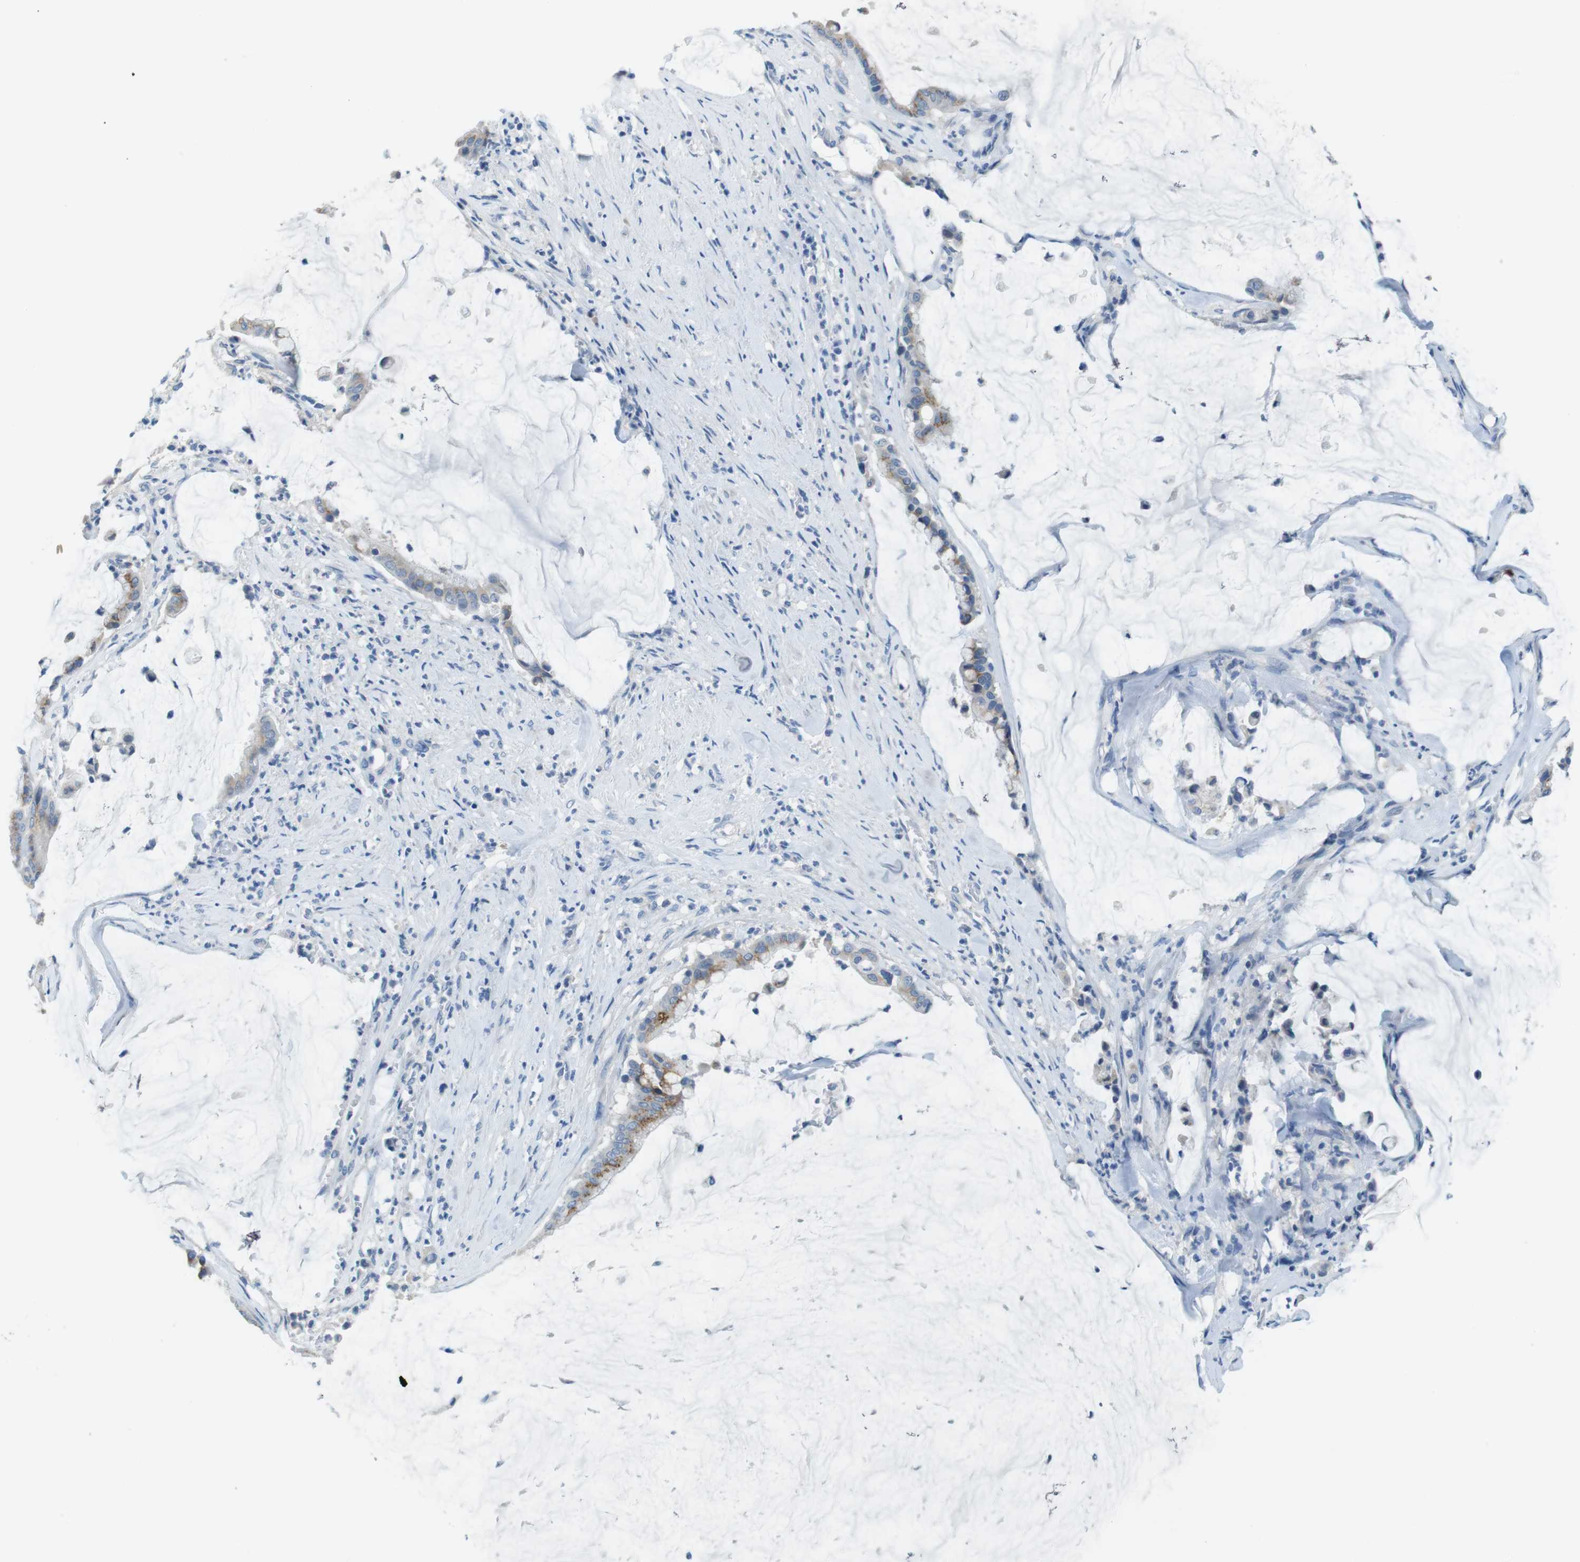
{"staining": {"intensity": "moderate", "quantity": "<25%", "location": "cytoplasmic/membranous"}, "tissue": "pancreatic cancer", "cell_type": "Tumor cells", "image_type": "cancer", "snomed": [{"axis": "morphology", "description": "Adenocarcinoma, NOS"}, {"axis": "topography", "description": "Pancreas"}], "caption": "A brown stain highlights moderate cytoplasmic/membranous positivity of a protein in adenocarcinoma (pancreatic) tumor cells.", "gene": "SLC35A3", "patient": {"sex": "male", "age": 41}}